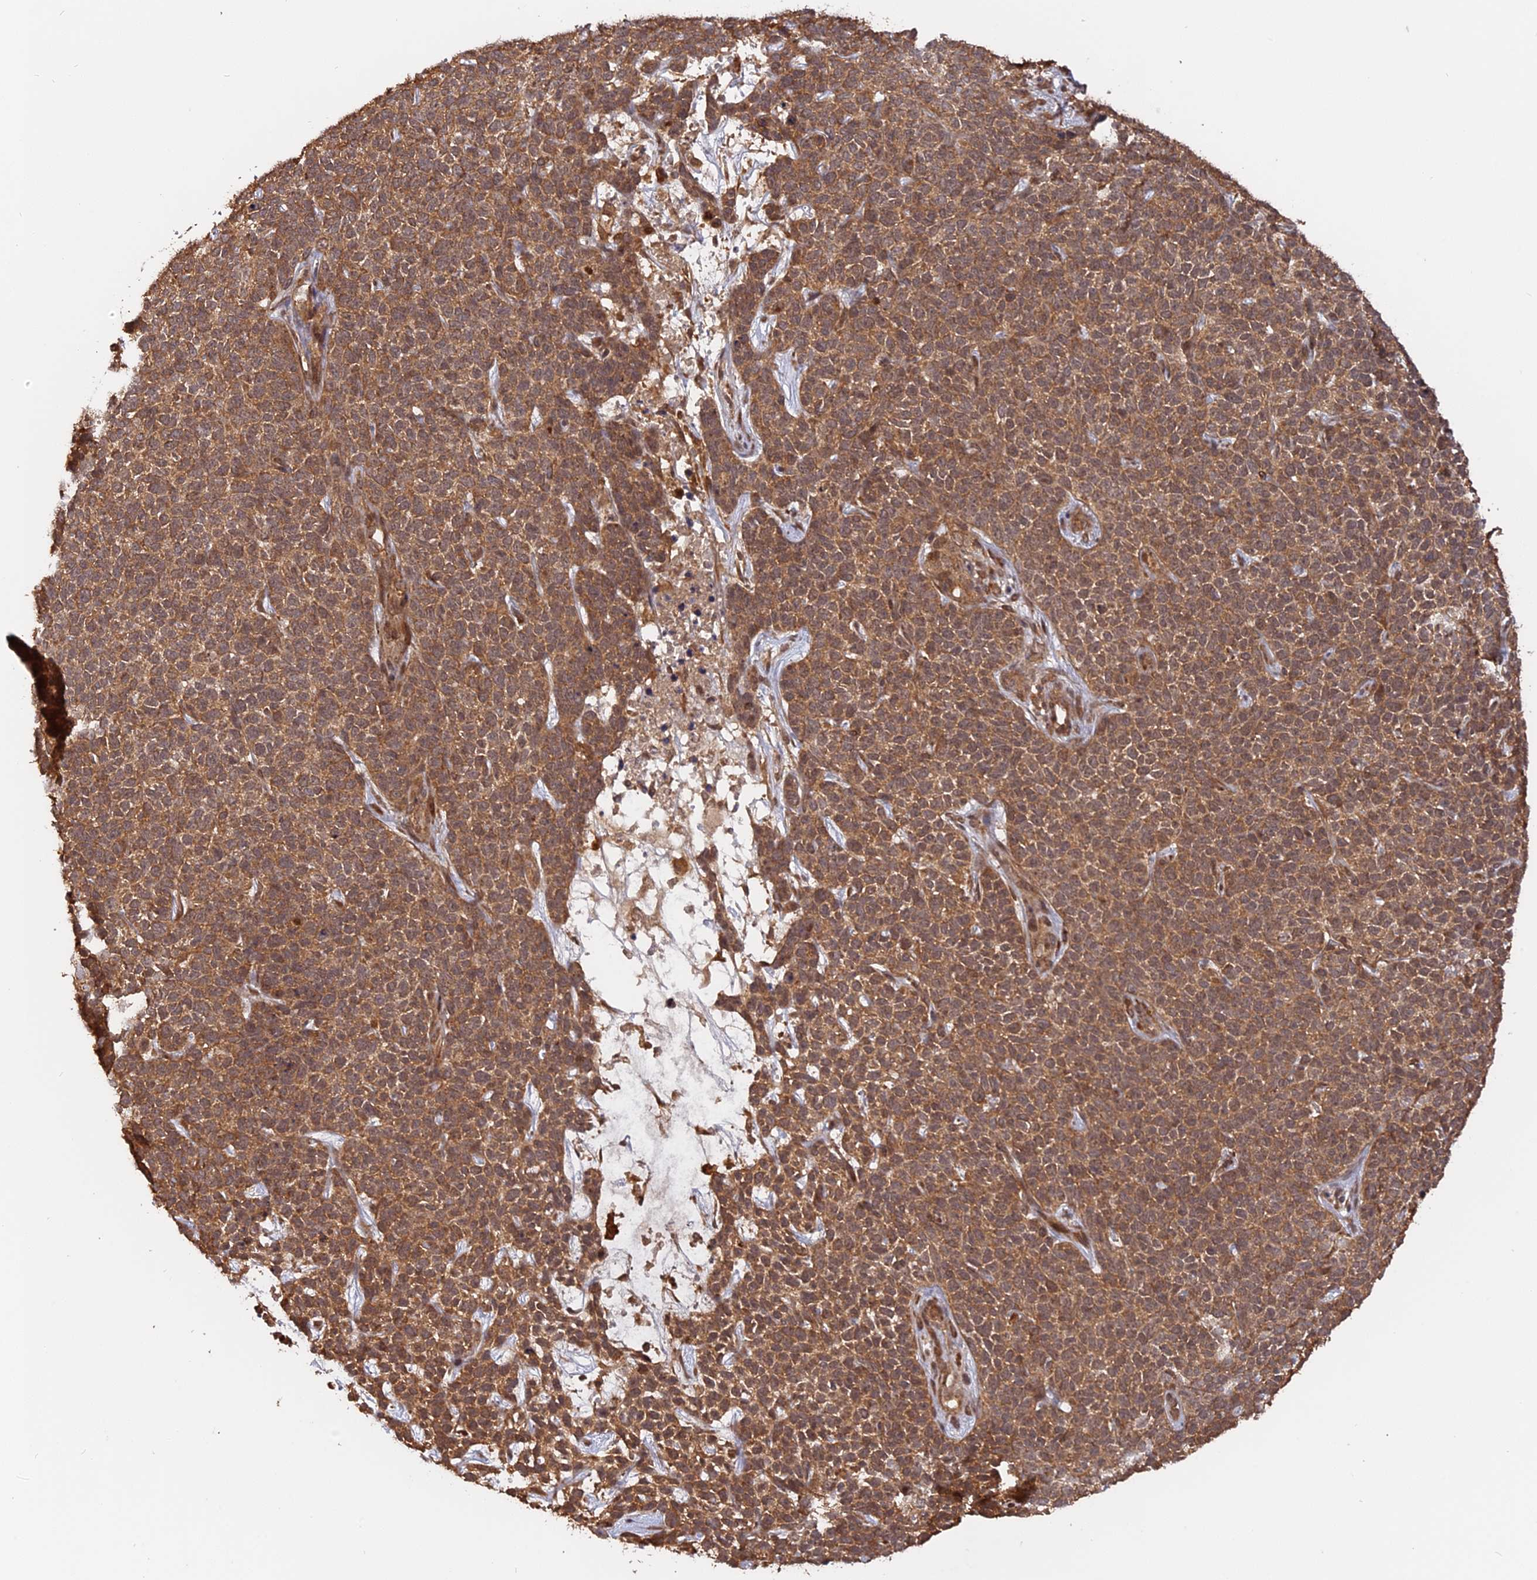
{"staining": {"intensity": "moderate", "quantity": ">75%", "location": "cytoplasmic/membranous"}, "tissue": "skin cancer", "cell_type": "Tumor cells", "image_type": "cancer", "snomed": [{"axis": "morphology", "description": "Basal cell carcinoma"}, {"axis": "topography", "description": "Skin"}], "caption": "Tumor cells show moderate cytoplasmic/membranous positivity in approximately >75% of cells in skin basal cell carcinoma.", "gene": "CCDC174", "patient": {"sex": "female", "age": 84}}